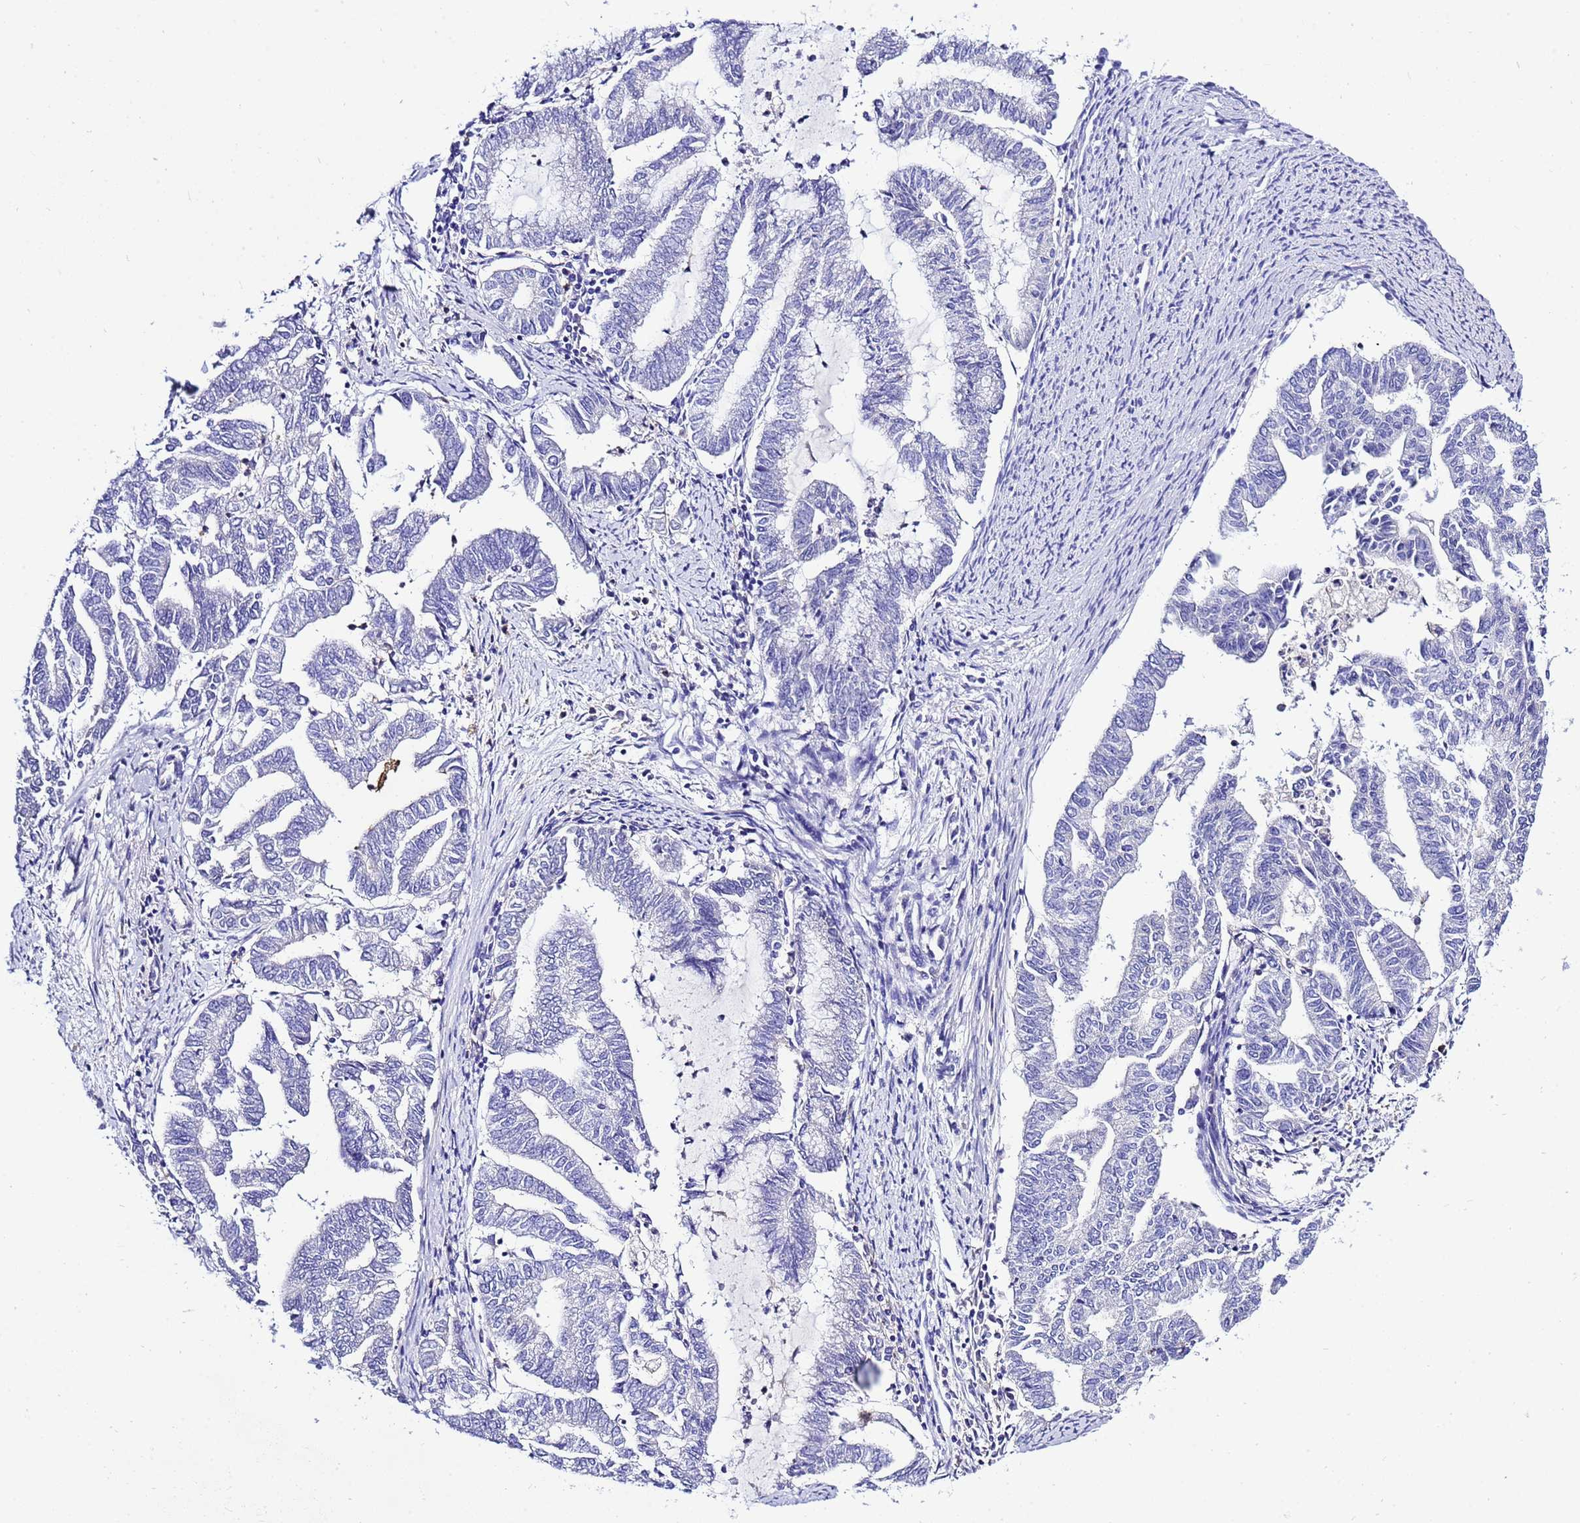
{"staining": {"intensity": "negative", "quantity": "none", "location": "none"}, "tissue": "endometrial cancer", "cell_type": "Tumor cells", "image_type": "cancer", "snomed": [{"axis": "morphology", "description": "Adenocarcinoma, NOS"}, {"axis": "topography", "description": "Endometrium"}], "caption": "Tumor cells show no significant expression in endometrial adenocarcinoma.", "gene": "KICS2", "patient": {"sex": "female", "age": 79}}